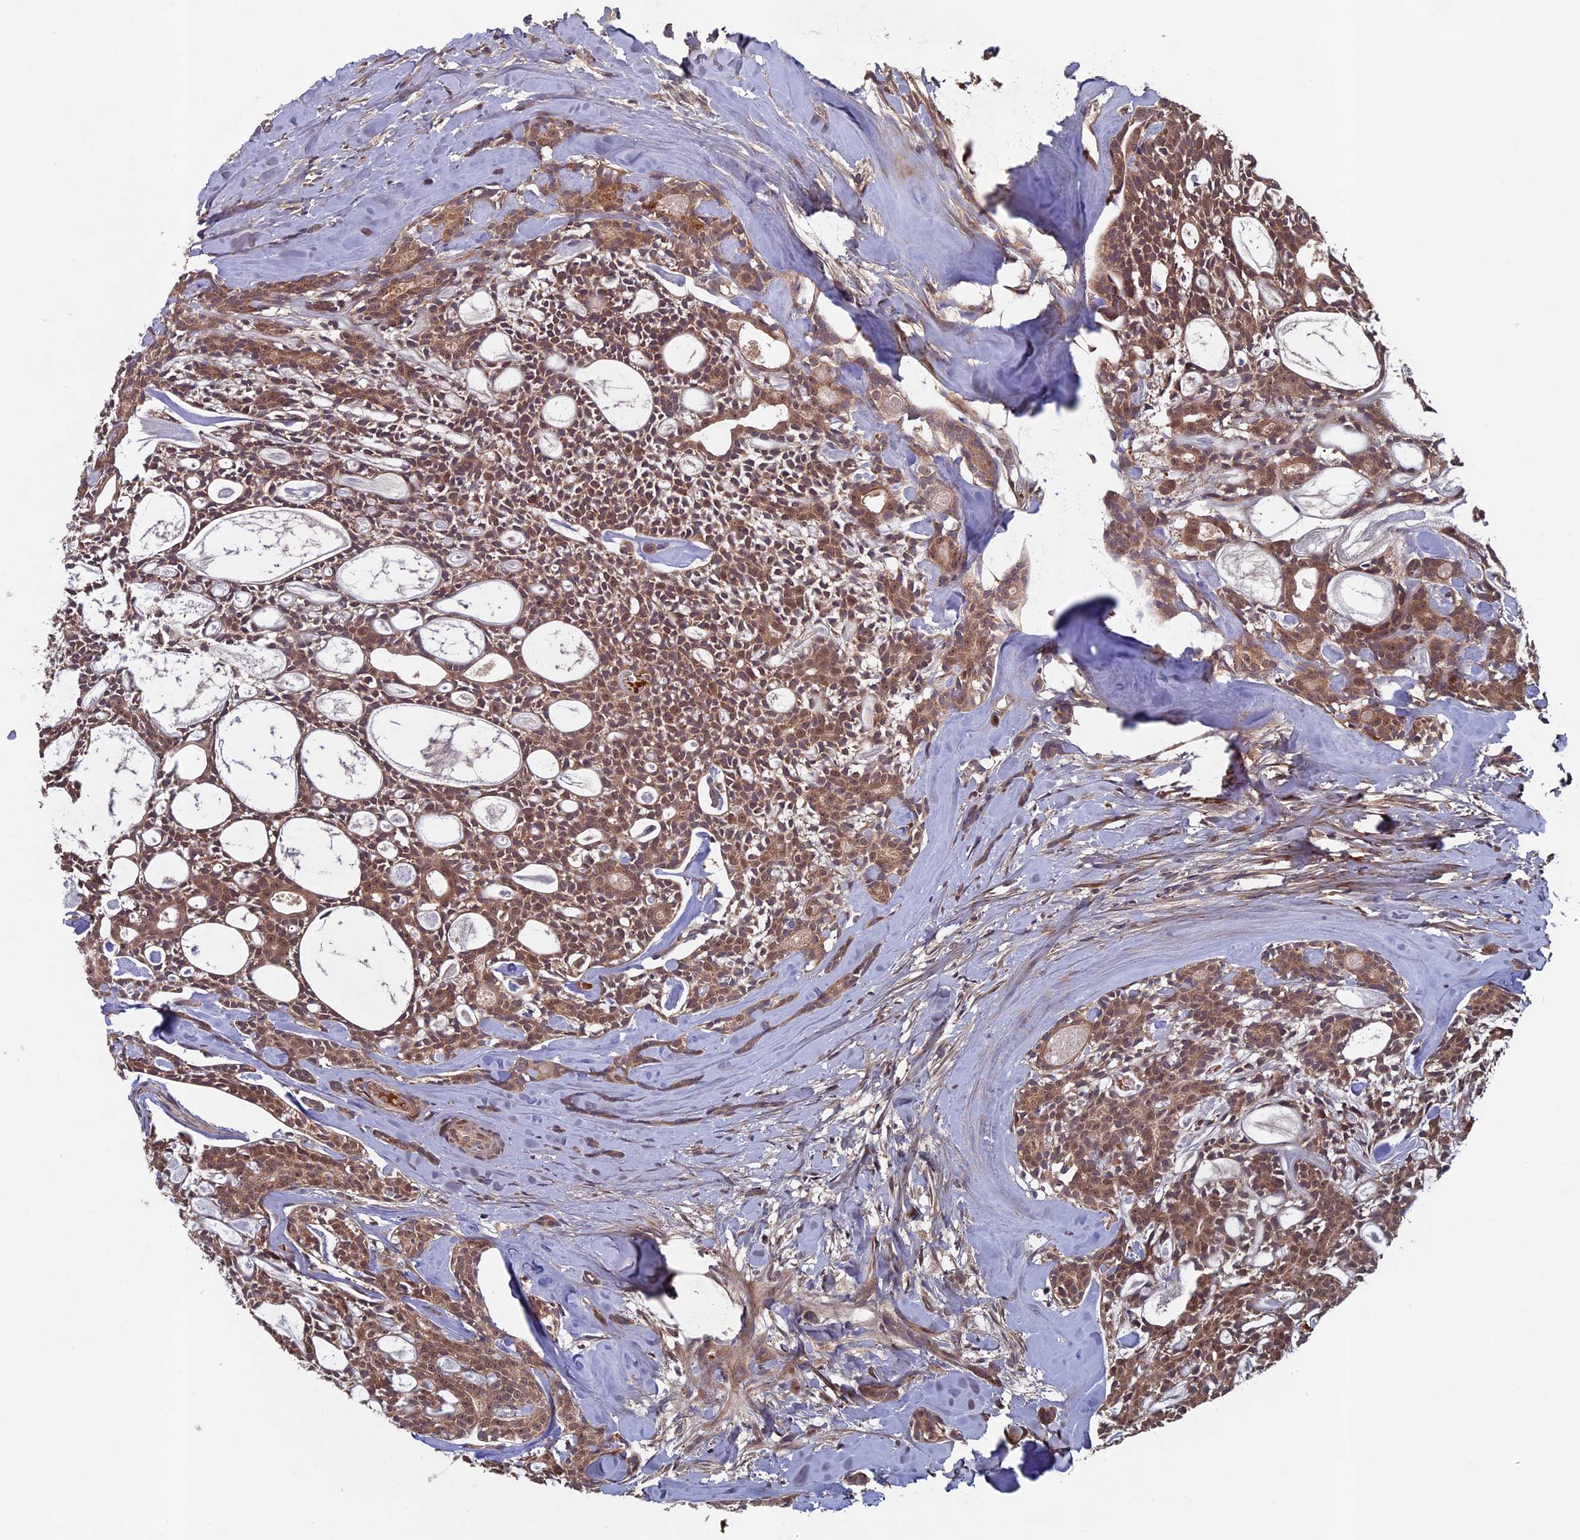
{"staining": {"intensity": "moderate", "quantity": ">75%", "location": "cytoplasmic/membranous,nuclear"}, "tissue": "head and neck cancer", "cell_type": "Tumor cells", "image_type": "cancer", "snomed": [{"axis": "morphology", "description": "Adenocarcinoma, NOS"}, {"axis": "topography", "description": "Salivary gland"}, {"axis": "topography", "description": "Head-Neck"}], "caption": "Brown immunohistochemical staining in head and neck cancer exhibits moderate cytoplasmic/membranous and nuclear staining in about >75% of tumor cells.", "gene": "RCCD1", "patient": {"sex": "male", "age": 55}}